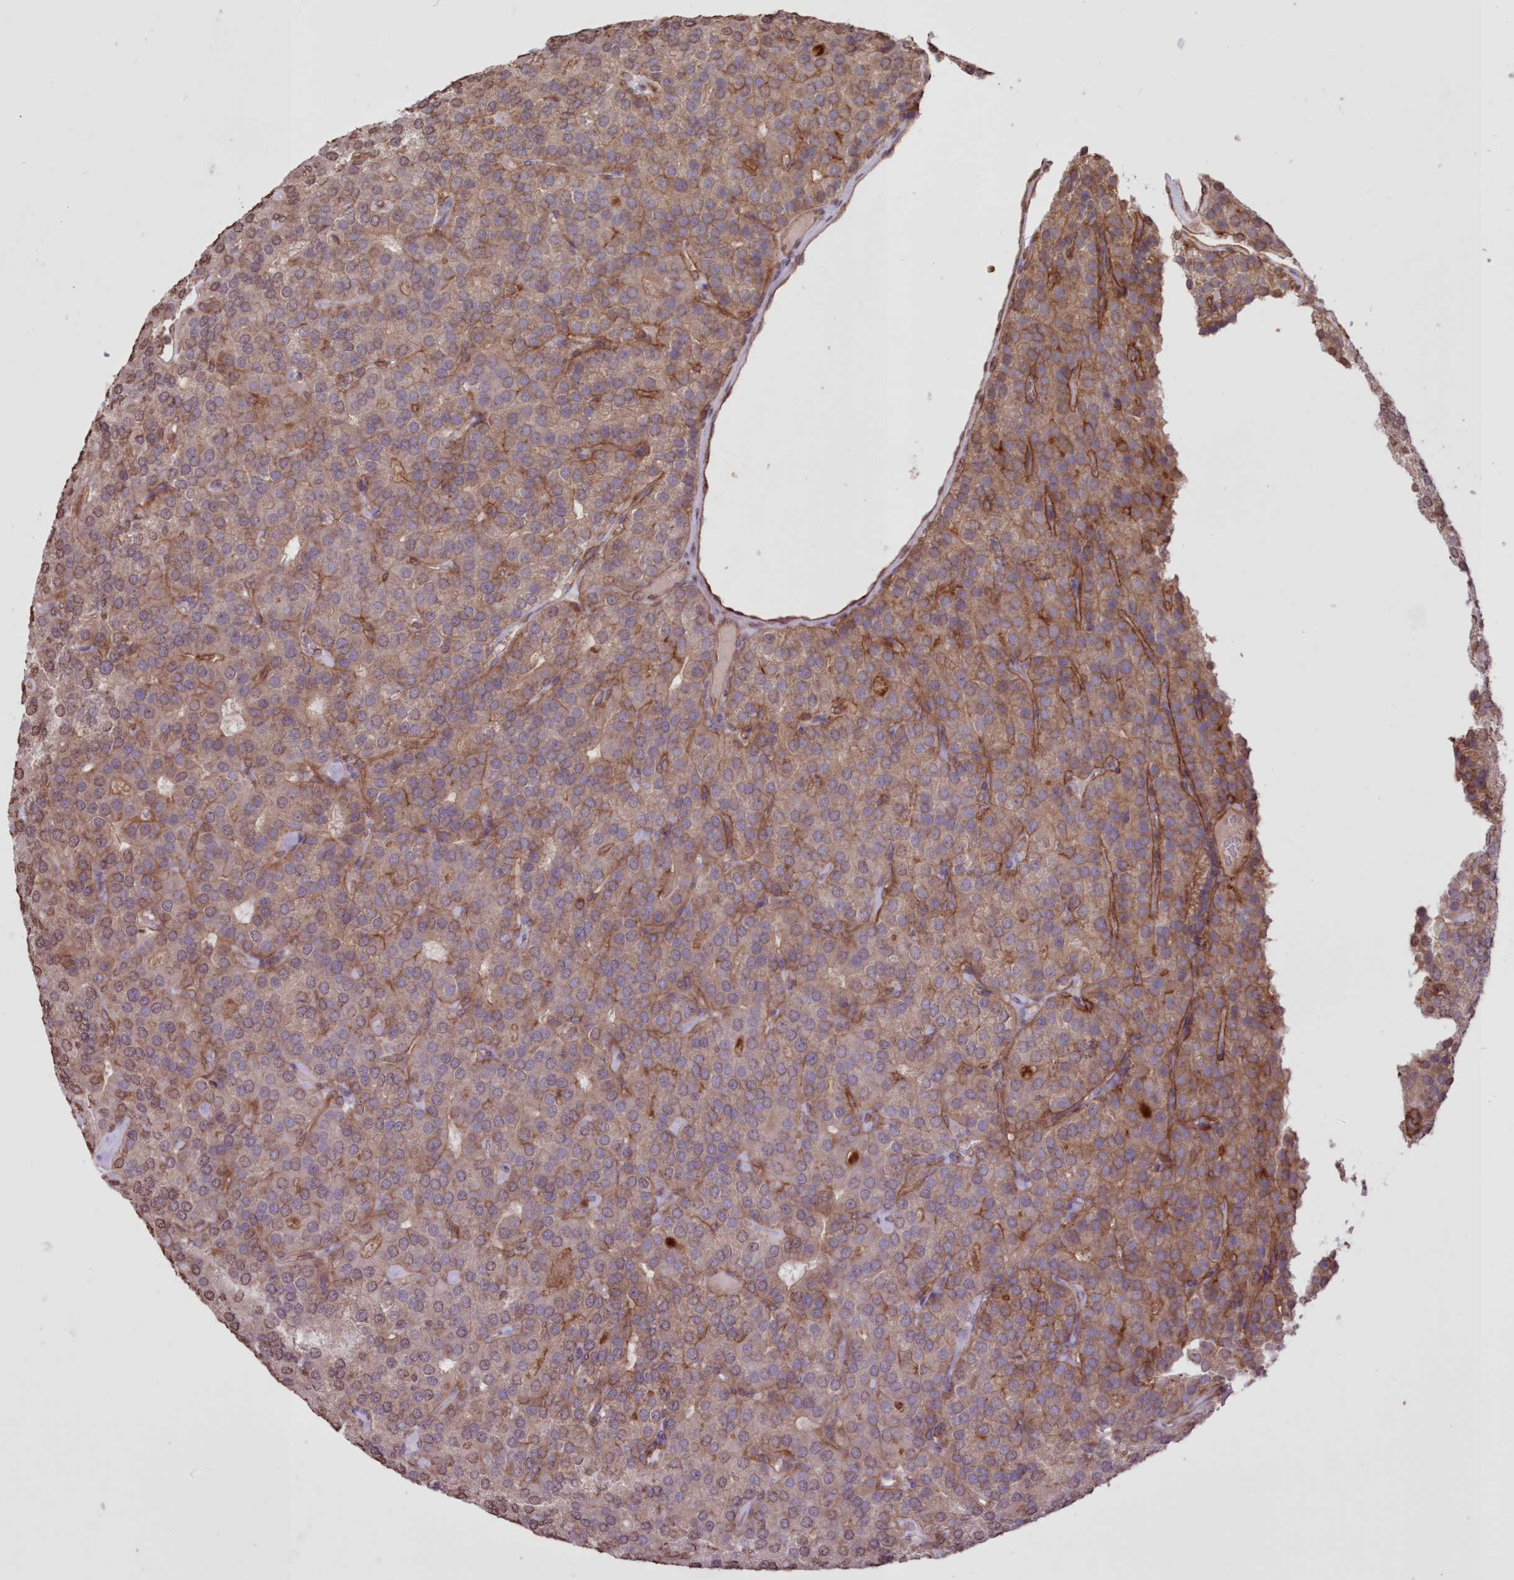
{"staining": {"intensity": "moderate", "quantity": "25%-75%", "location": "cytoplasmic/membranous,nuclear"}, "tissue": "parathyroid gland", "cell_type": "Glandular cells", "image_type": "normal", "snomed": [{"axis": "morphology", "description": "Normal tissue, NOS"}, {"axis": "morphology", "description": "Adenoma, NOS"}, {"axis": "topography", "description": "Parathyroid gland"}], "caption": "Immunohistochemical staining of unremarkable human parathyroid gland exhibits medium levels of moderate cytoplasmic/membranous,nuclear staining in approximately 25%-75% of glandular cells.", "gene": "FCHO2", "patient": {"sex": "female", "age": 86}}